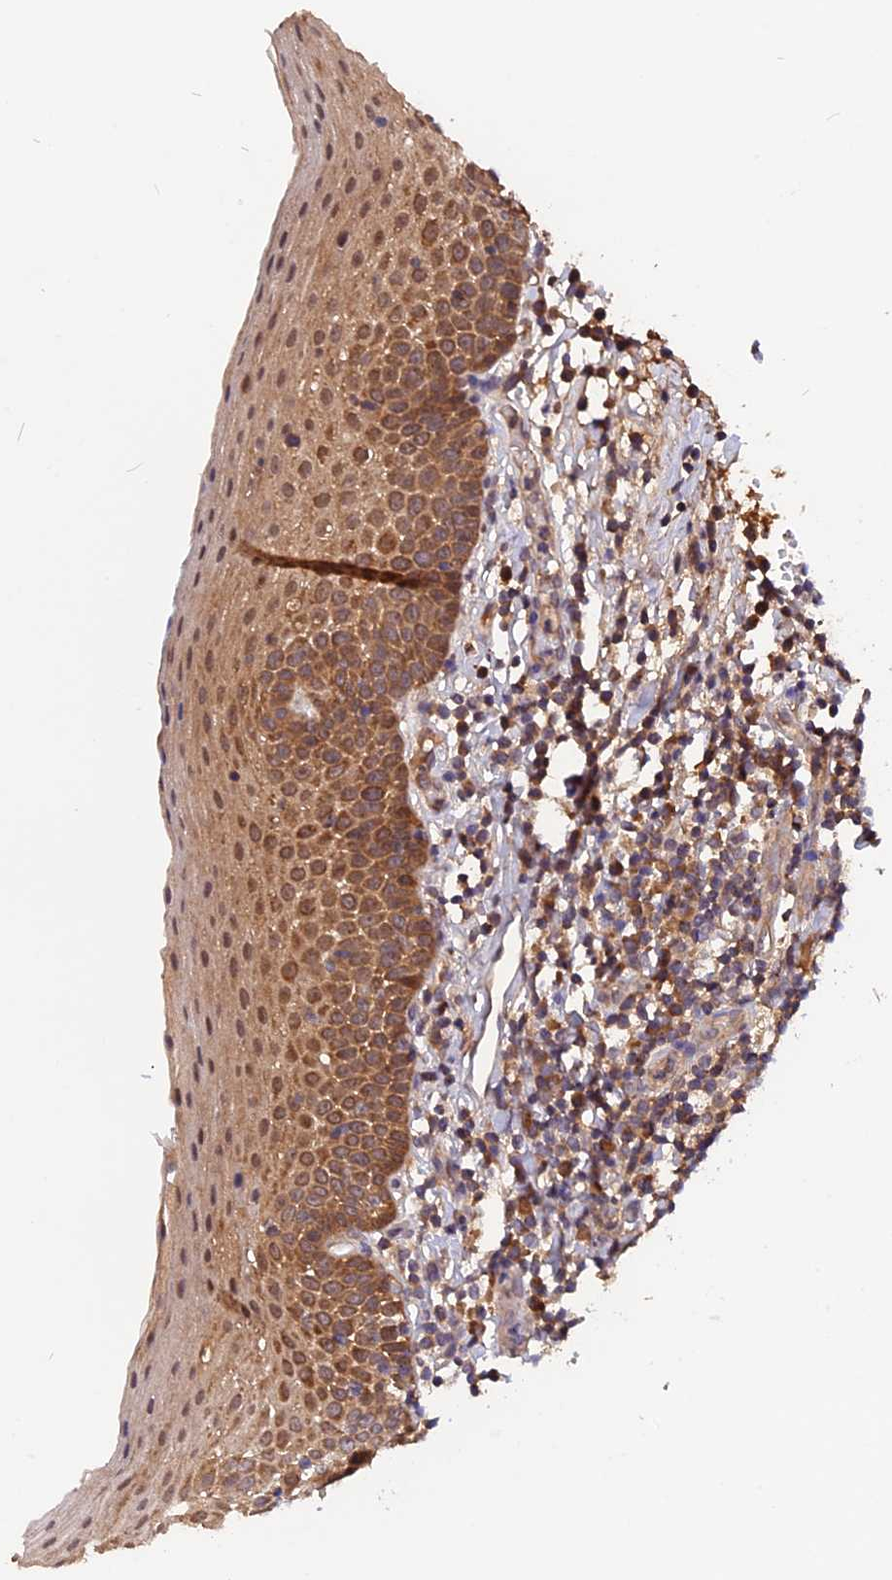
{"staining": {"intensity": "moderate", "quantity": ">75%", "location": "cytoplasmic/membranous,nuclear"}, "tissue": "oral mucosa", "cell_type": "Squamous epithelial cells", "image_type": "normal", "snomed": [{"axis": "morphology", "description": "Normal tissue, NOS"}, {"axis": "topography", "description": "Oral tissue"}], "caption": "Oral mucosa stained with DAB (3,3'-diaminobenzidine) immunohistochemistry reveals medium levels of moderate cytoplasmic/membranous,nuclear staining in approximately >75% of squamous epithelial cells.", "gene": "MARK4", "patient": {"sex": "female", "age": 69}}